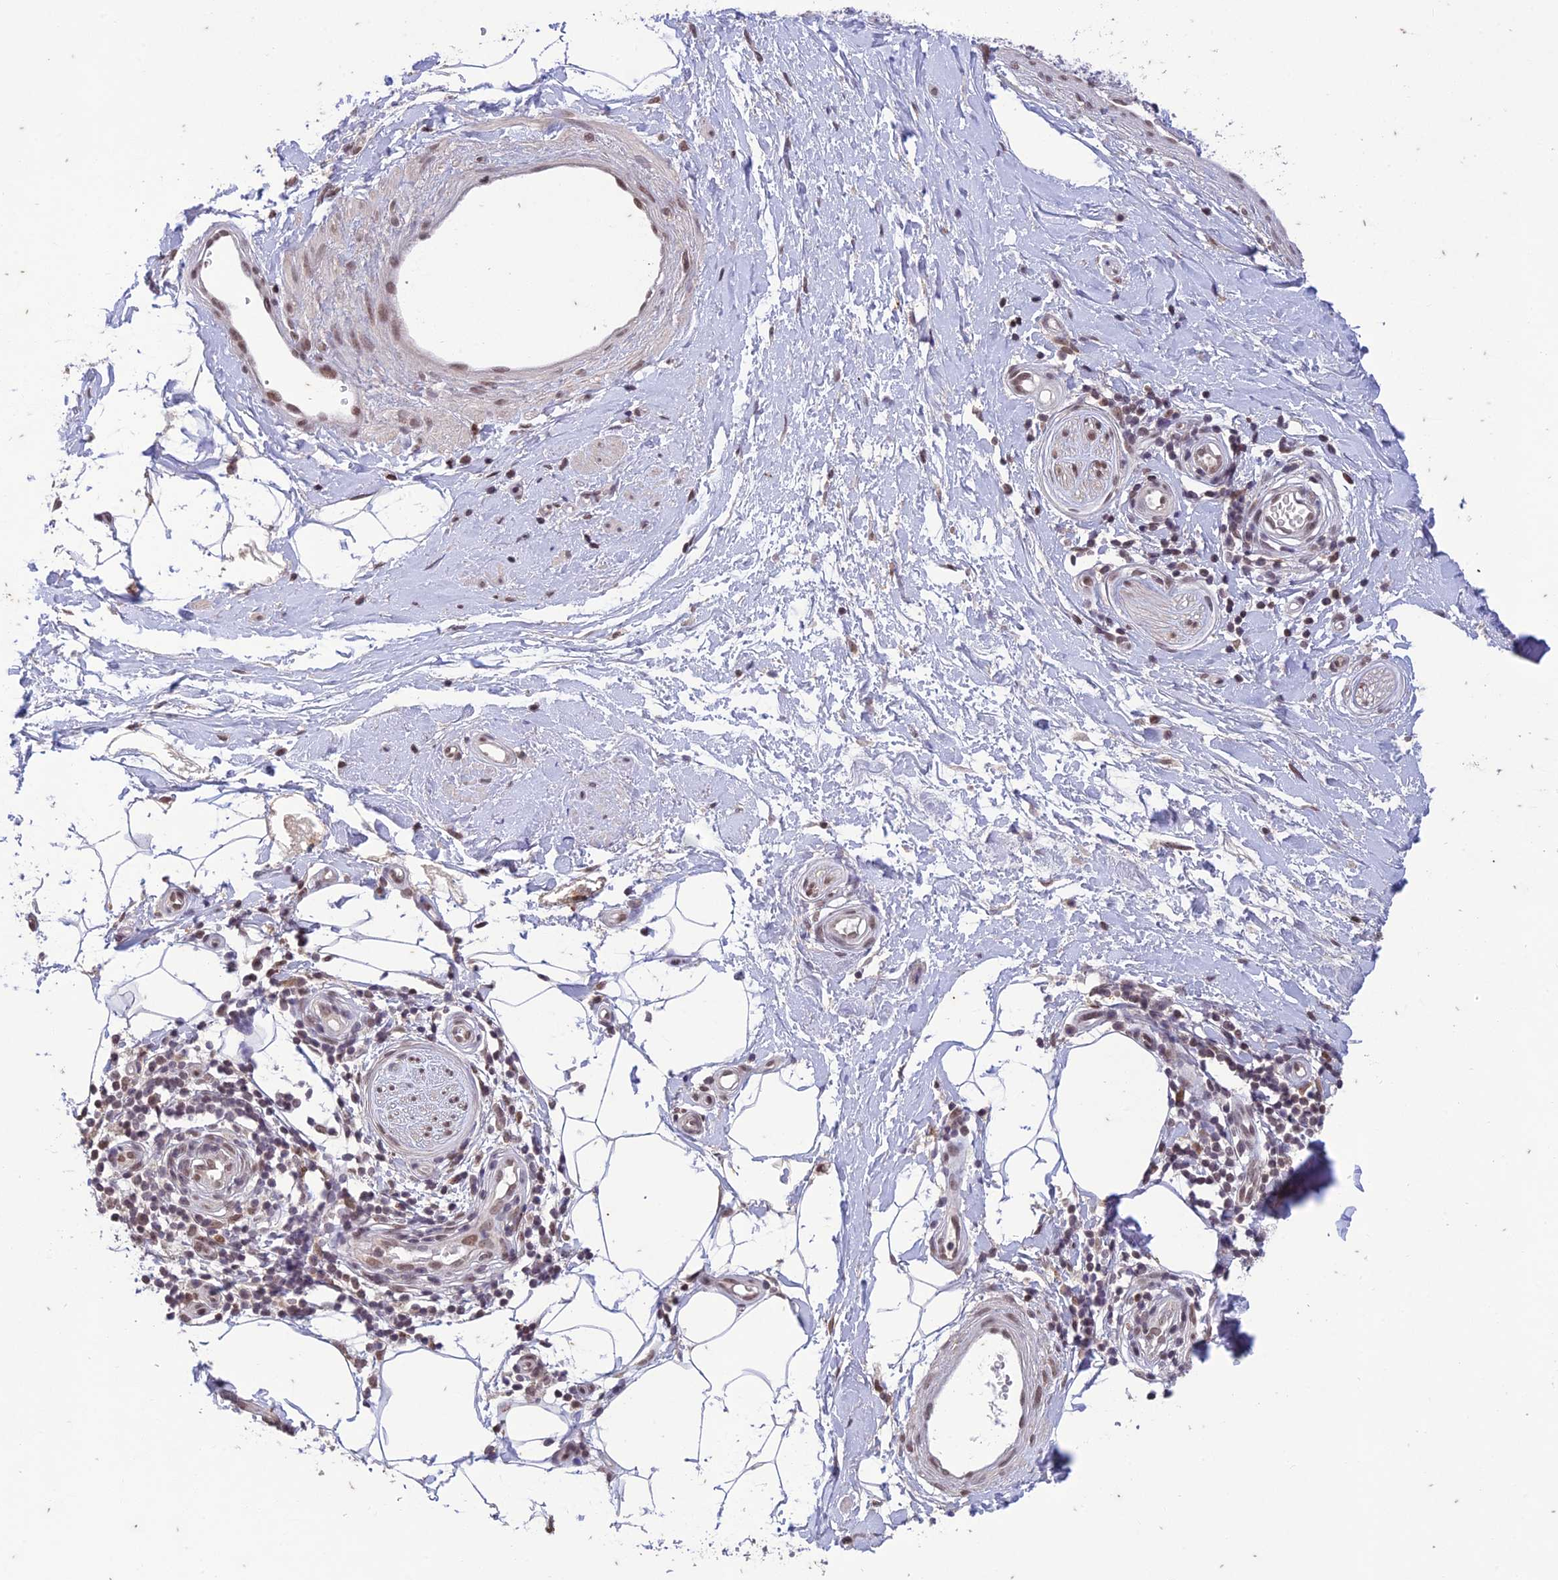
{"staining": {"intensity": "negative", "quantity": "none", "location": "none"}, "tissue": "adipose tissue", "cell_type": "Adipocytes", "image_type": "normal", "snomed": [{"axis": "morphology", "description": "Normal tissue, NOS"}, {"axis": "topography", "description": "Soft tissue"}, {"axis": "topography", "description": "Adipose tissue"}, {"axis": "topography", "description": "Vascular tissue"}, {"axis": "topography", "description": "Peripheral nerve tissue"}], "caption": "Adipocytes are negative for protein expression in benign human adipose tissue. (DAB (3,3'-diaminobenzidine) IHC, high magnification).", "gene": "POP4", "patient": {"sex": "male", "age": 74}}